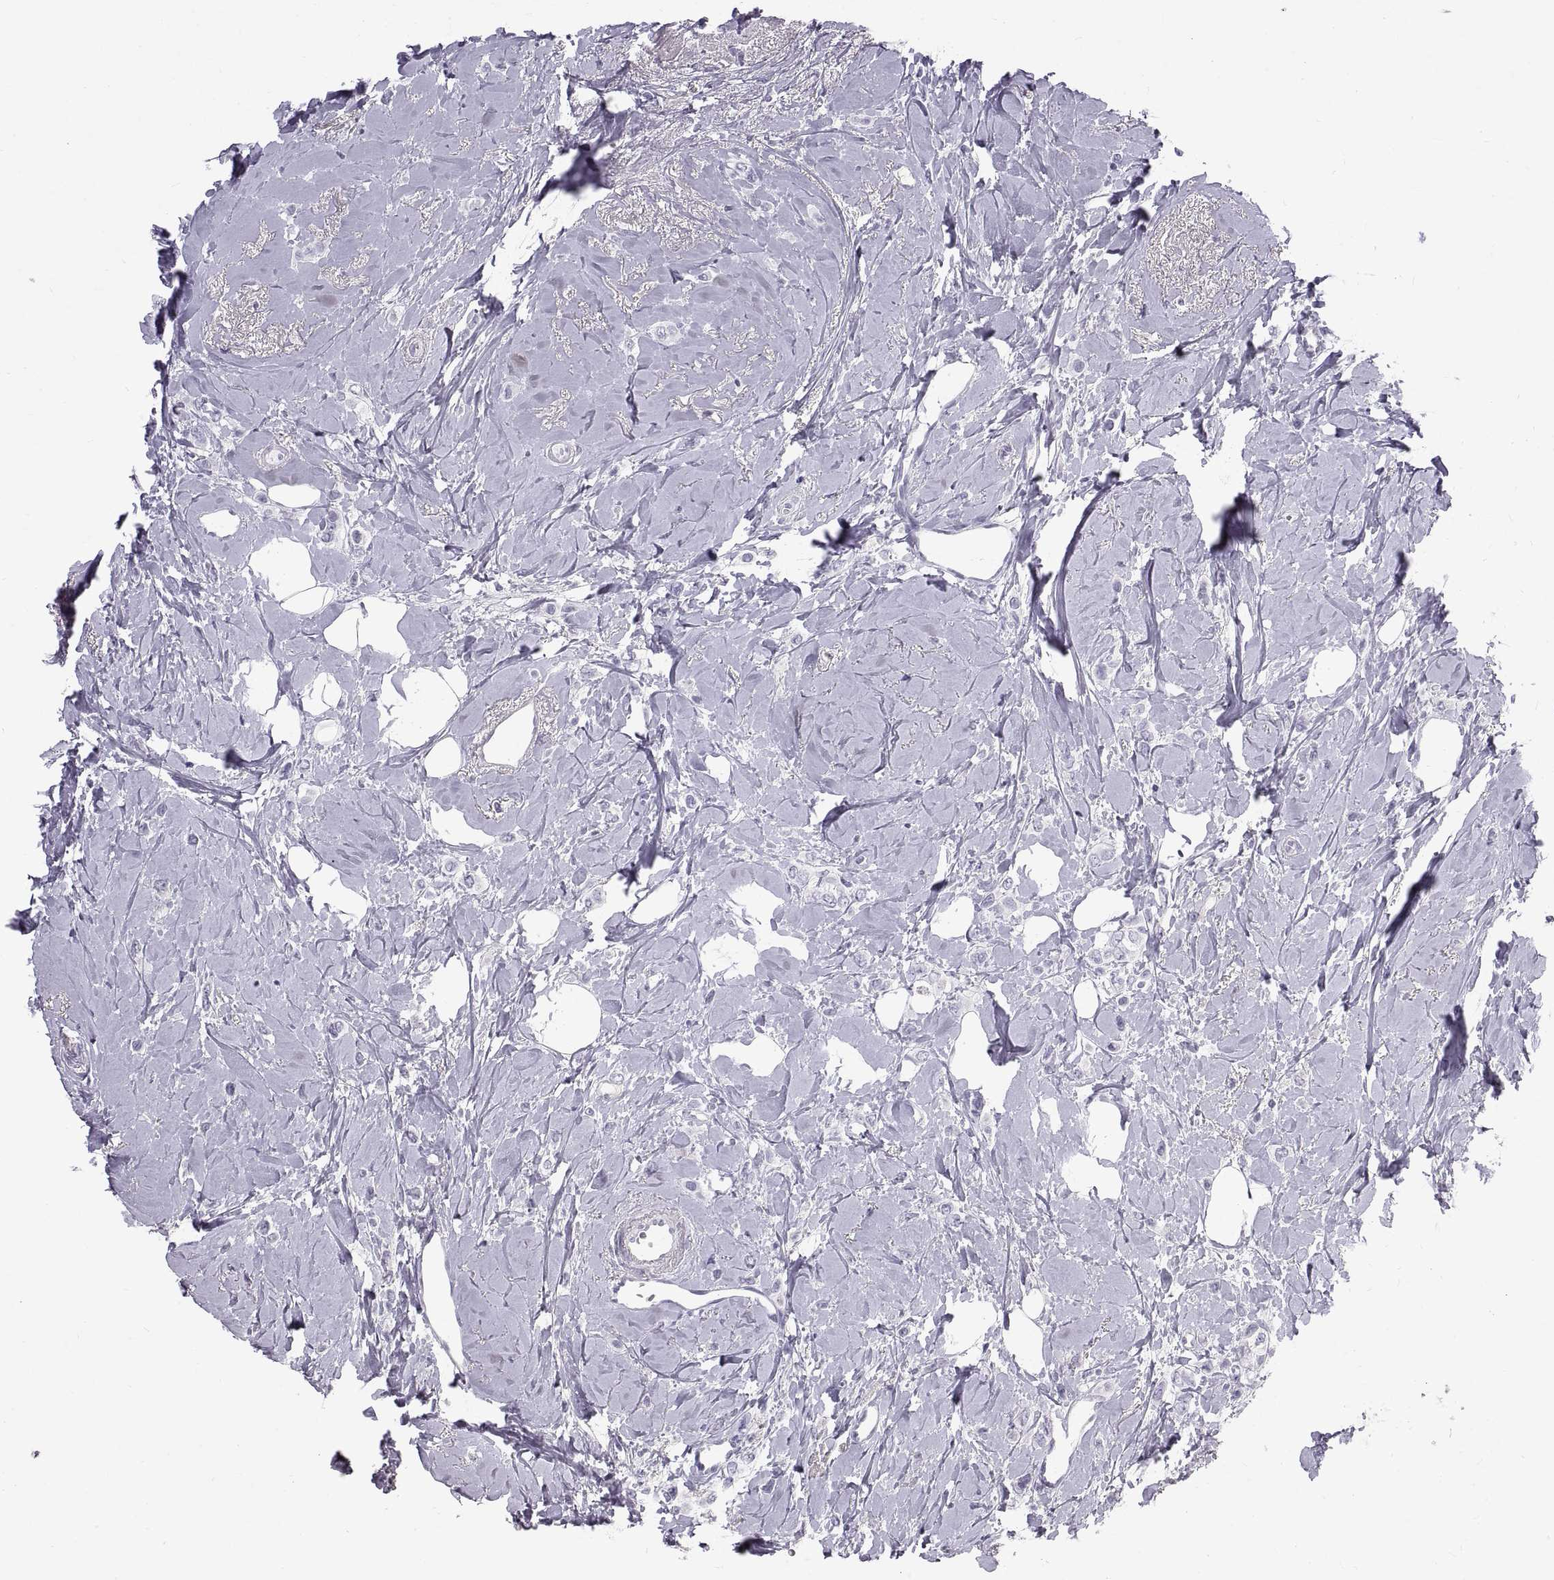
{"staining": {"intensity": "negative", "quantity": "none", "location": "none"}, "tissue": "breast cancer", "cell_type": "Tumor cells", "image_type": "cancer", "snomed": [{"axis": "morphology", "description": "Lobular carcinoma"}, {"axis": "topography", "description": "Breast"}], "caption": "IHC of breast cancer (lobular carcinoma) reveals no staining in tumor cells.", "gene": "WFDC8", "patient": {"sex": "female", "age": 66}}